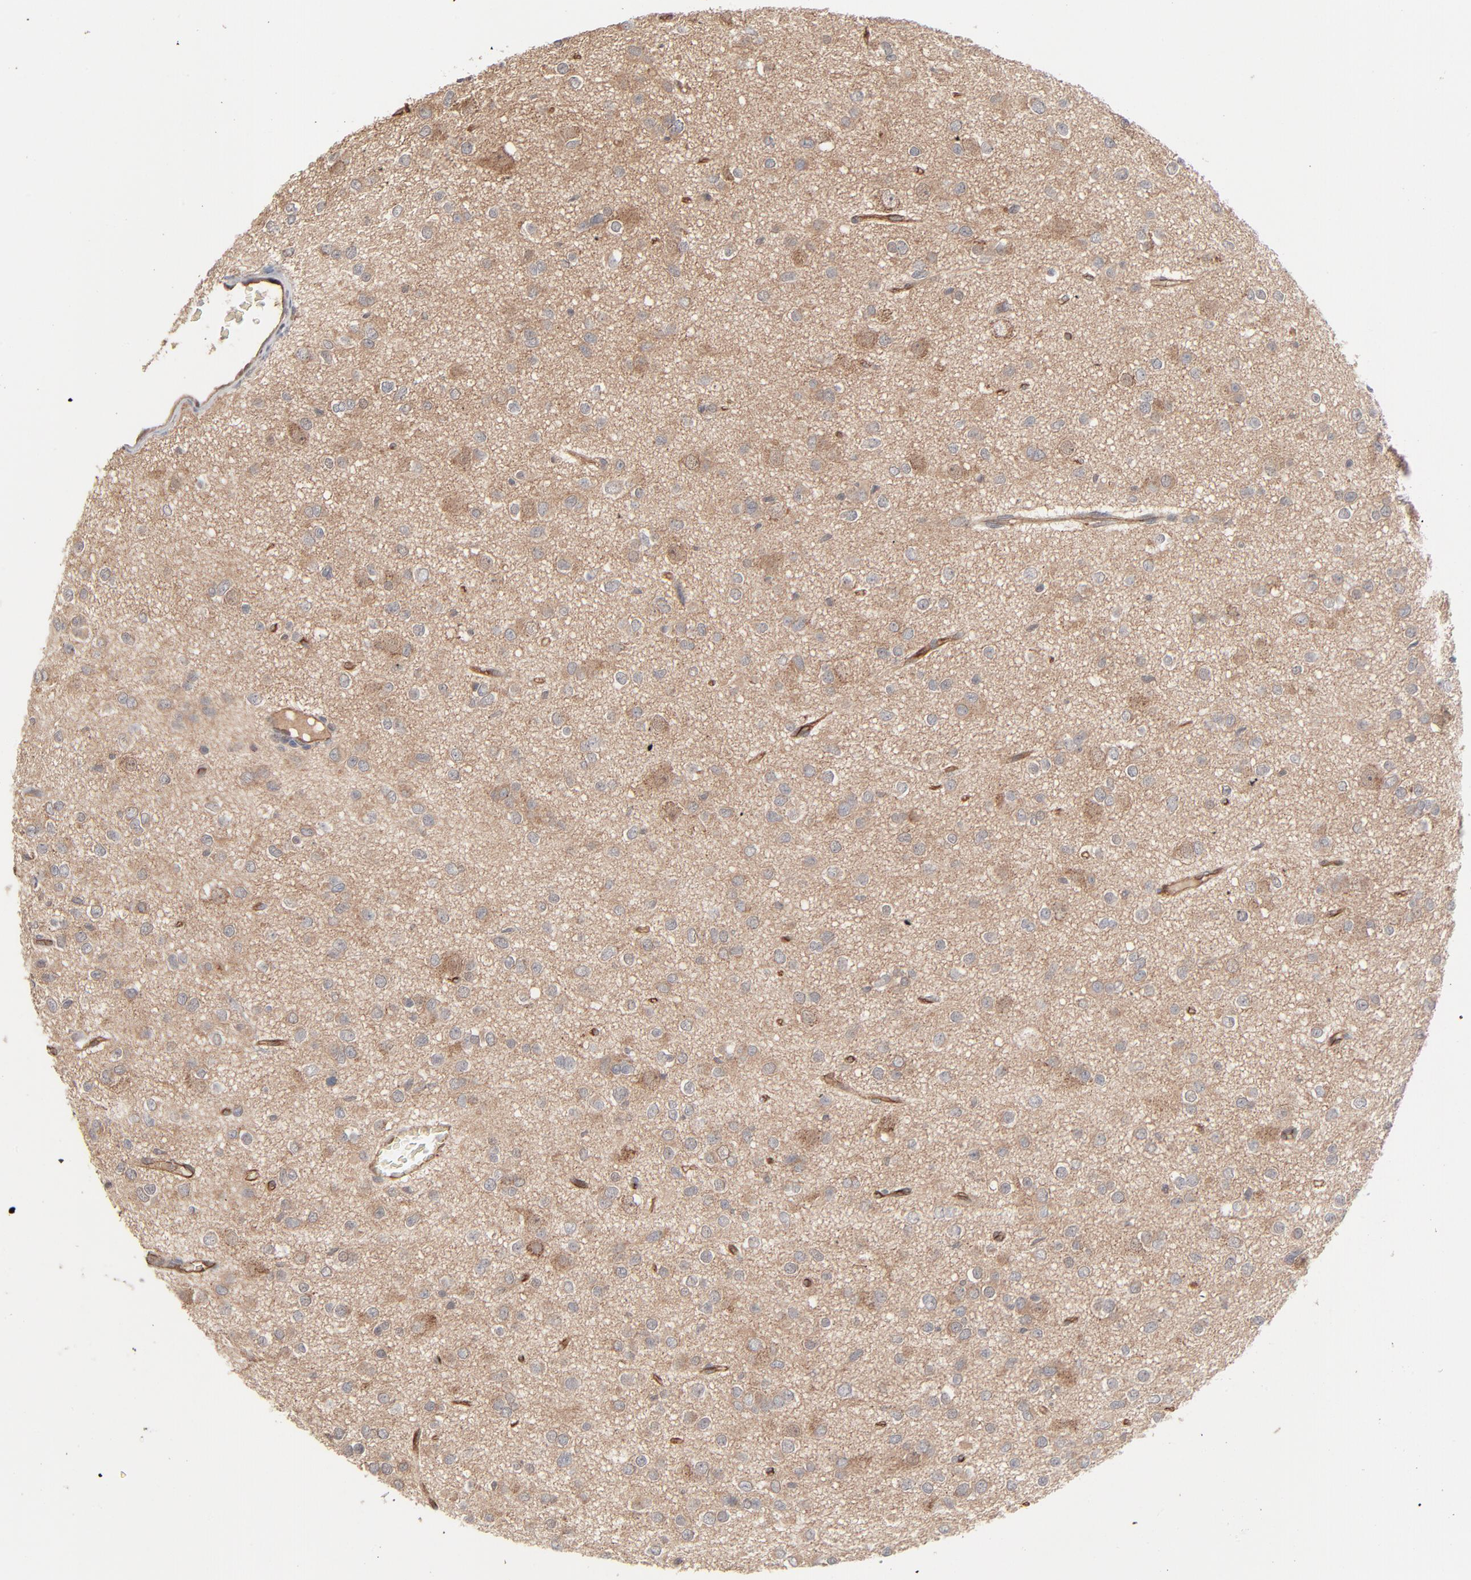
{"staining": {"intensity": "moderate", "quantity": "25%-75%", "location": "cytoplasmic/membranous"}, "tissue": "glioma", "cell_type": "Tumor cells", "image_type": "cancer", "snomed": [{"axis": "morphology", "description": "Glioma, malignant, Low grade"}, {"axis": "topography", "description": "Brain"}], "caption": "Human malignant glioma (low-grade) stained with a brown dye reveals moderate cytoplasmic/membranous positive expression in about 25%-75% of tumor cells.", "gene": "ABLIM3", "patient": {"sex": "male", "age": 42}}